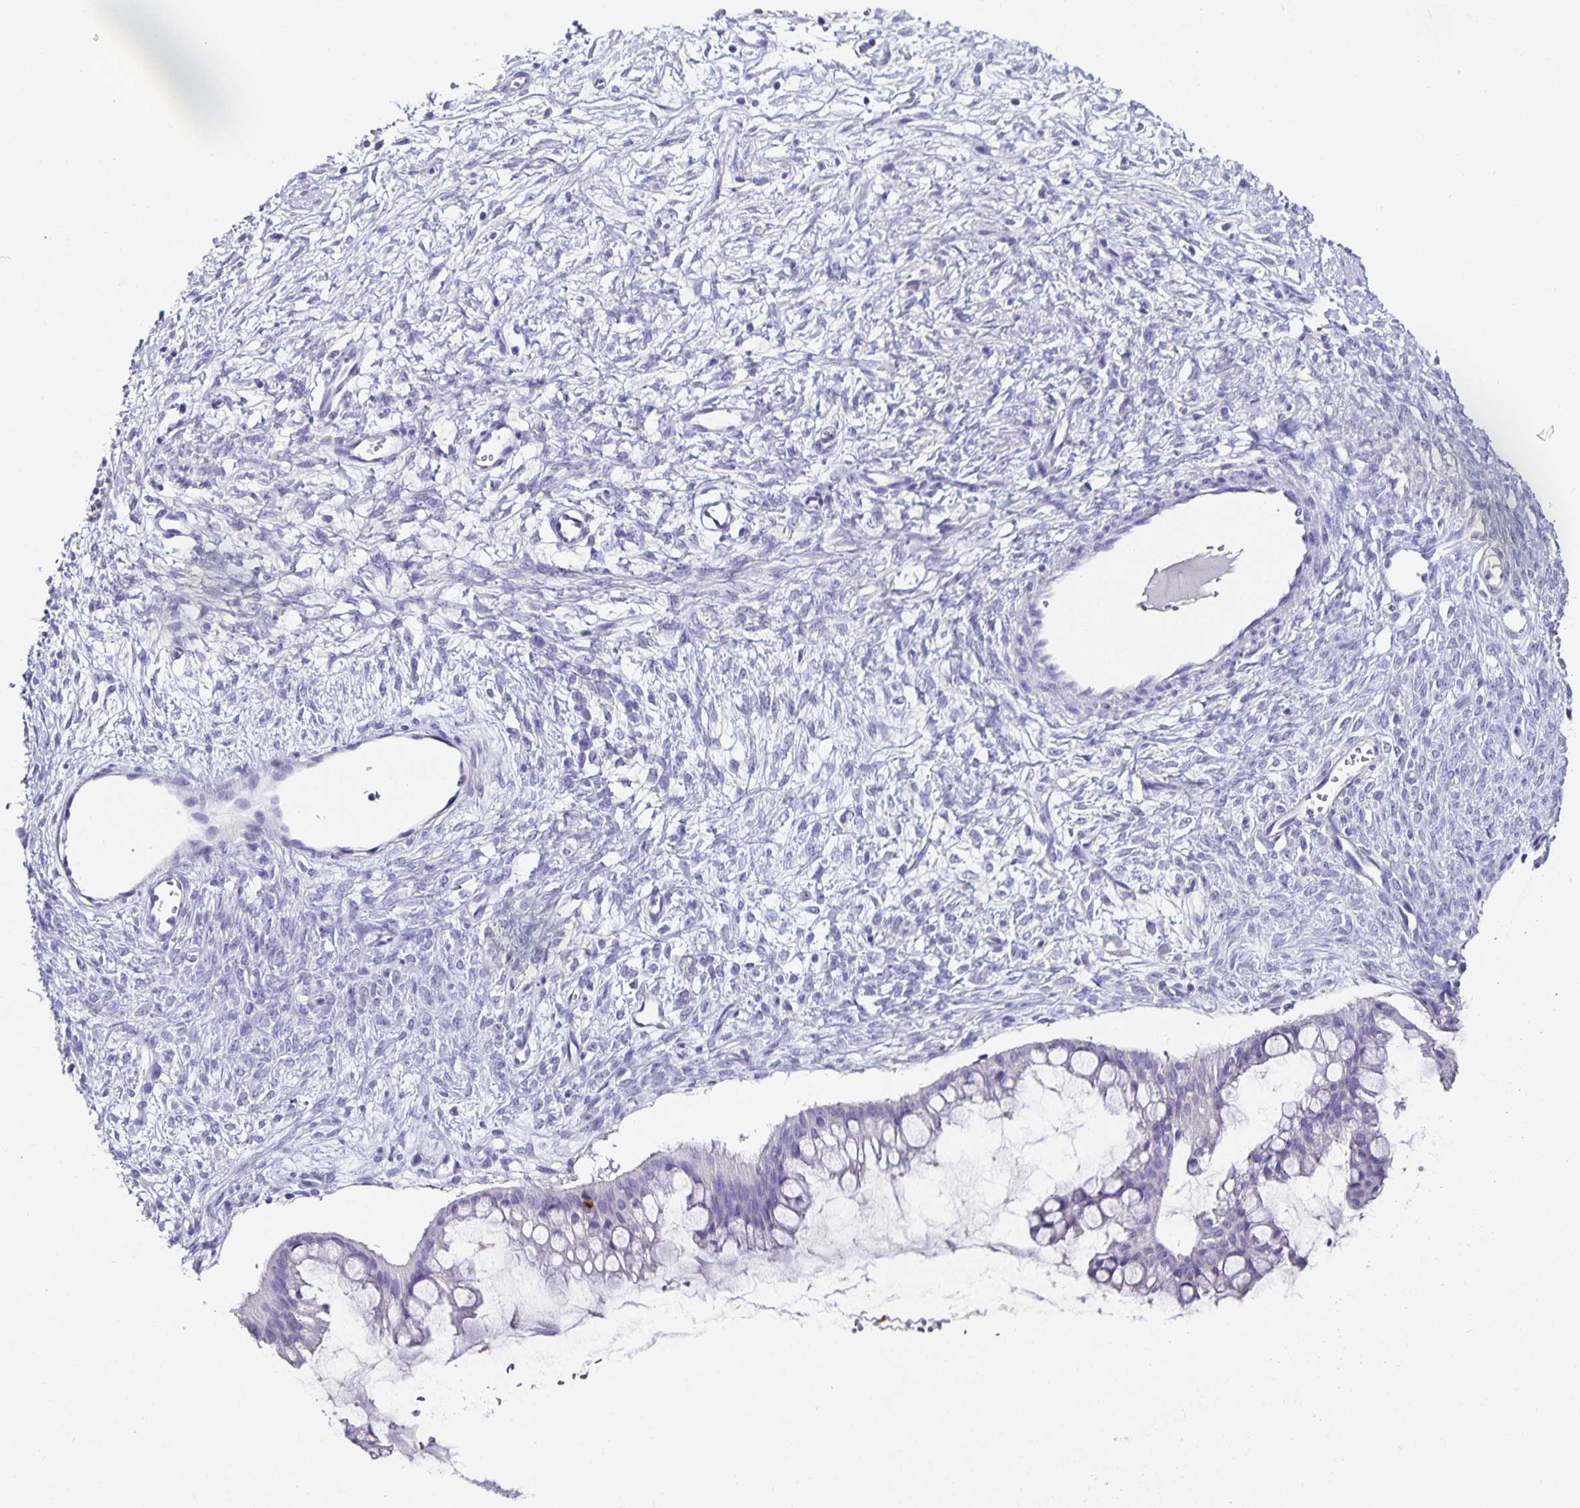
{"staining": {"intensity": "negative", "quantity": "none", "location": "none"}, "tissue": "ovarian cancer", "cell_type": "Tumor cells", "image_type": "cancer", "snomed": [{"axis": "morphology", "description": "Cystadenocarcinoma, mucinous, NOS"}, {"axis": "topography", "description": "Ovary"}], "caption": "This photomicrograph is of mucinous cystadenocarcinoma (ovarian) stained with immunohistochemistry (IHC) to label a protein in brown with the nuclei are counter-stained blue. There is no staining in tumor cells. (DAB (3,3'-diaminobenzidine) immunohistochemistry (IHC) with hematoxylin counter stain).", "gene": "CHGA", "patient": {"sex": "female", "age": 73}}